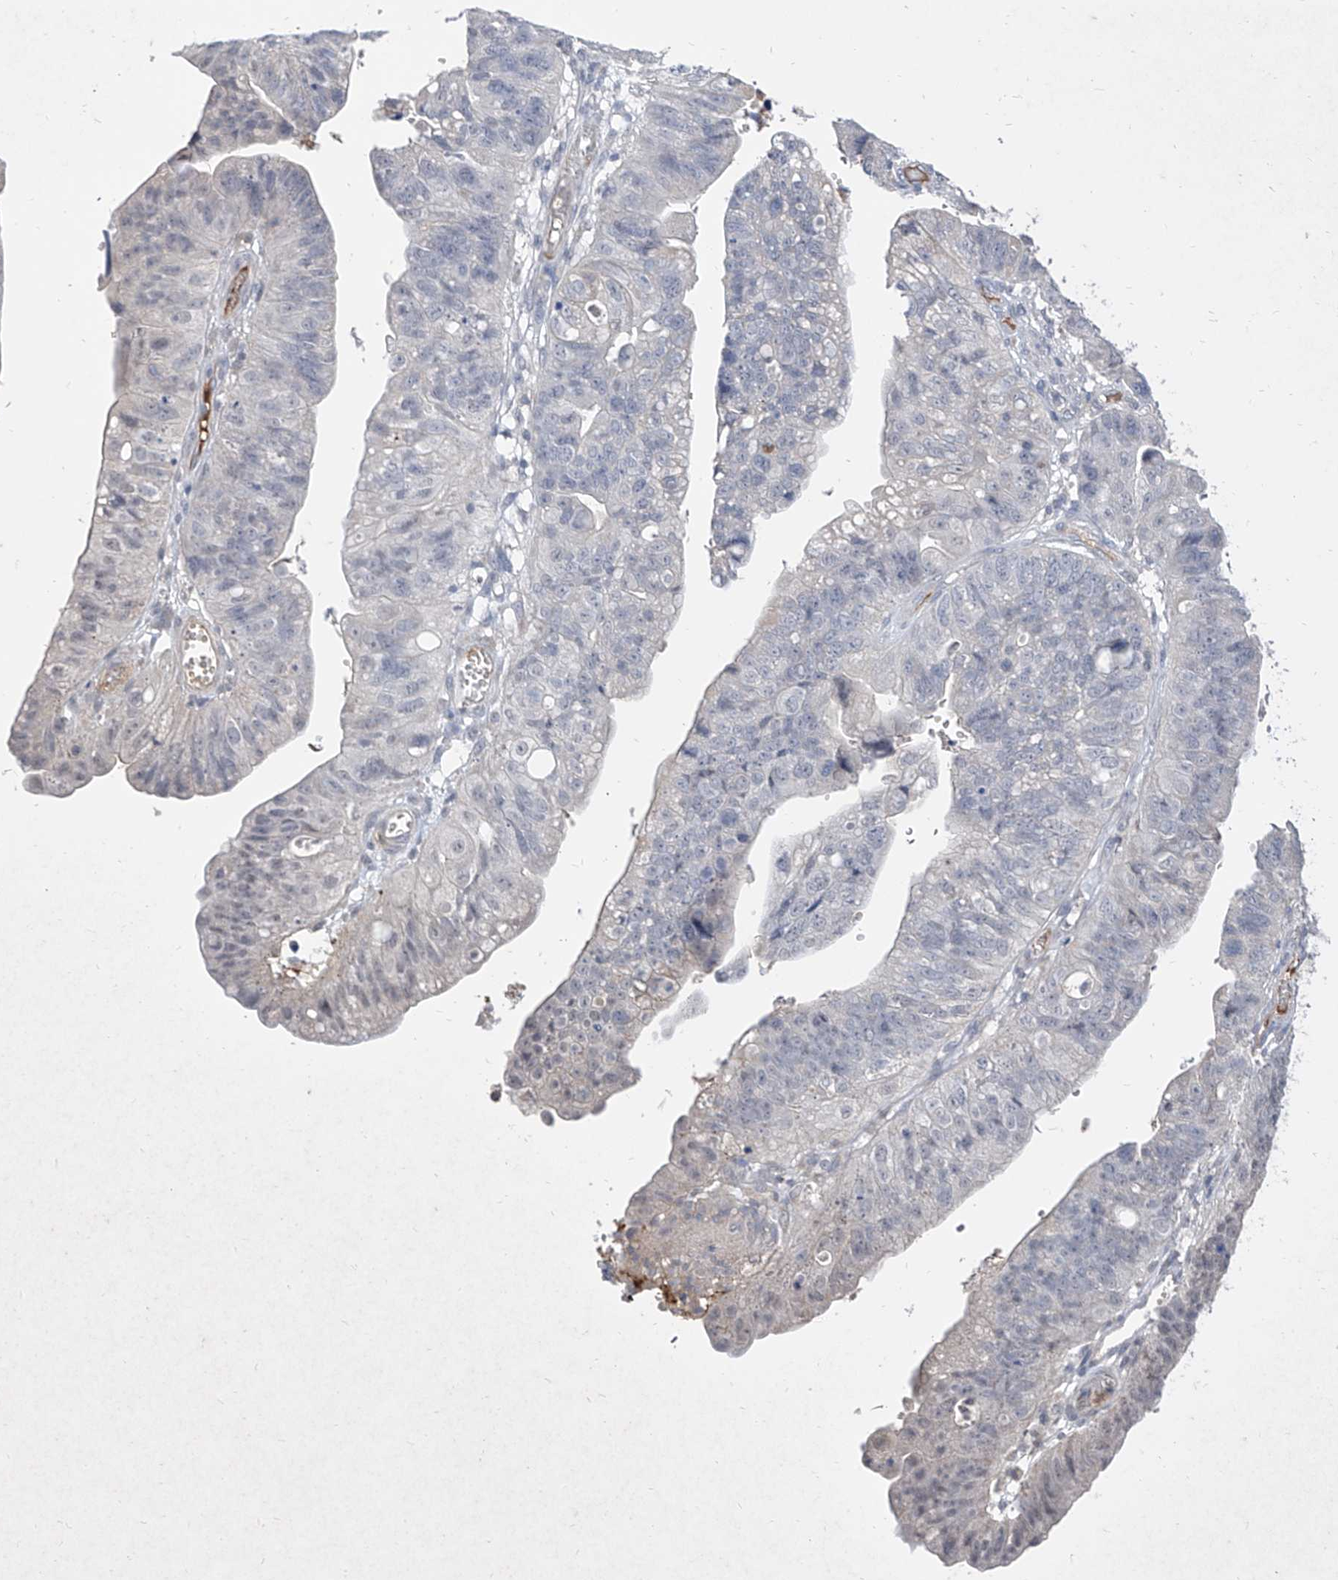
{"staining": {"intensity": "negative", "quantity": "none", "location": "none"}, "tissue": "stomach cancer", "cell_type": "Tumor cells", "image_type": "cancer", "snomed": [{"axis": "morphology", "description": "Adenocarcinoma, NOS"}, {"axis": "topography", "description": "Stomach"}], "caption": "Stomach cancer (adenocarcinoma) was stained to show a protein in brown. There is no significant positivity in tumor cells. (DAB immunohistochemistry visualized using brightfield microscopy, high magnification).", "gene": "C4A", "patient": {"sex": "male", "age": 59}}